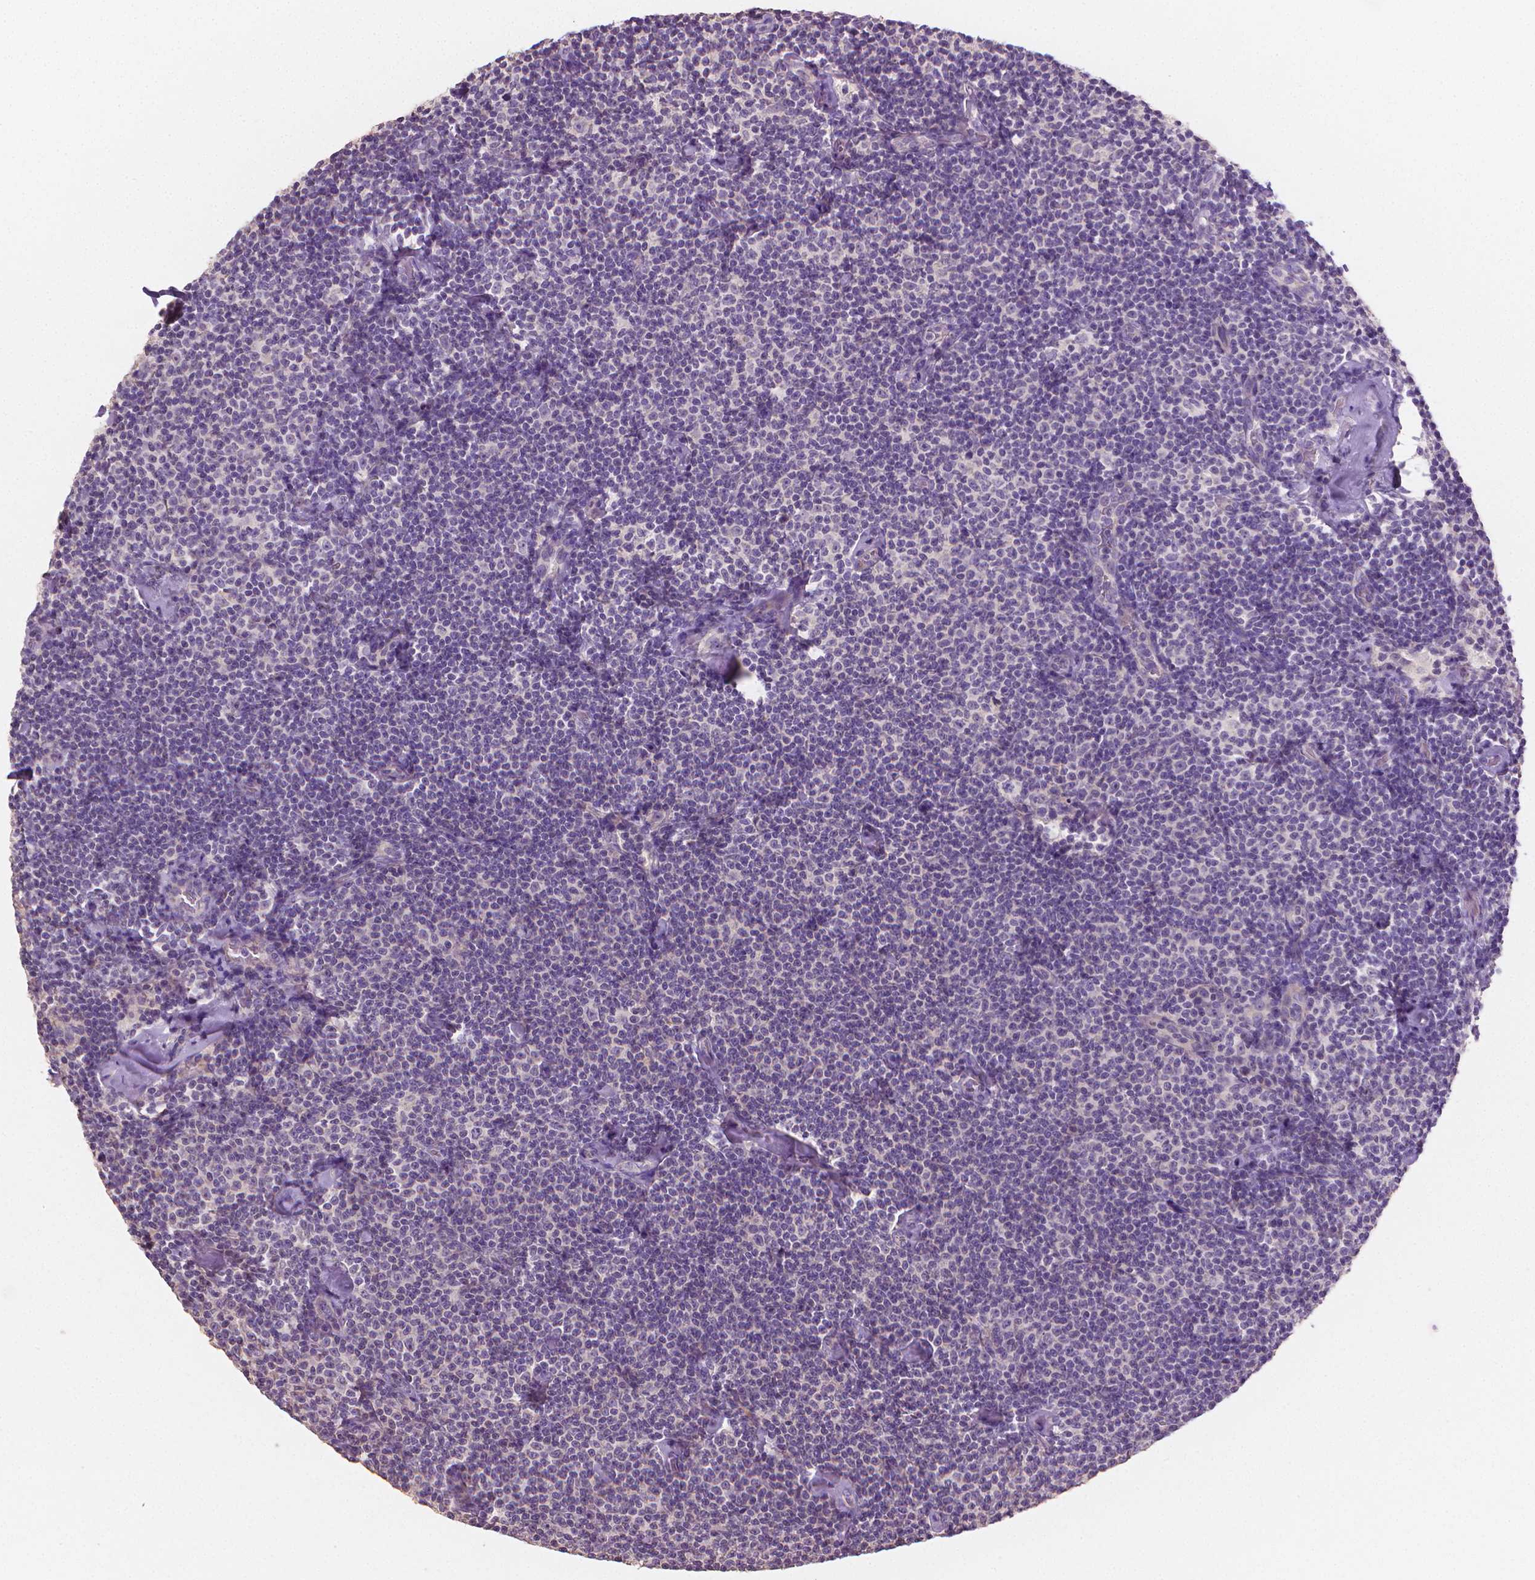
{"staining": {"intensity": "negative", "quantity": "none", "location": "none"}, "tissue": "lymphoma", "cell_type": "Tumor cells", "image_type": "cancer", "snomed": [{"axis": "morphology", "description": "Malignant lymphoma, non-Hodgkin's type, Low grade"}, {"axis": "topography", "description": "Lymph node"}], "caption": "Immunohistochemical staining of malignant lymphoma, non-Hodgkin's type (low-grade) reveals no significant staining in tumor cells. (Stains: DAB immunohistochemistry with hematoxylin counter stain, Microscopy: brightfield microscopy at high magnification).", "gene": "CATIP", "patient": {"sex": "male", "age": 81}}